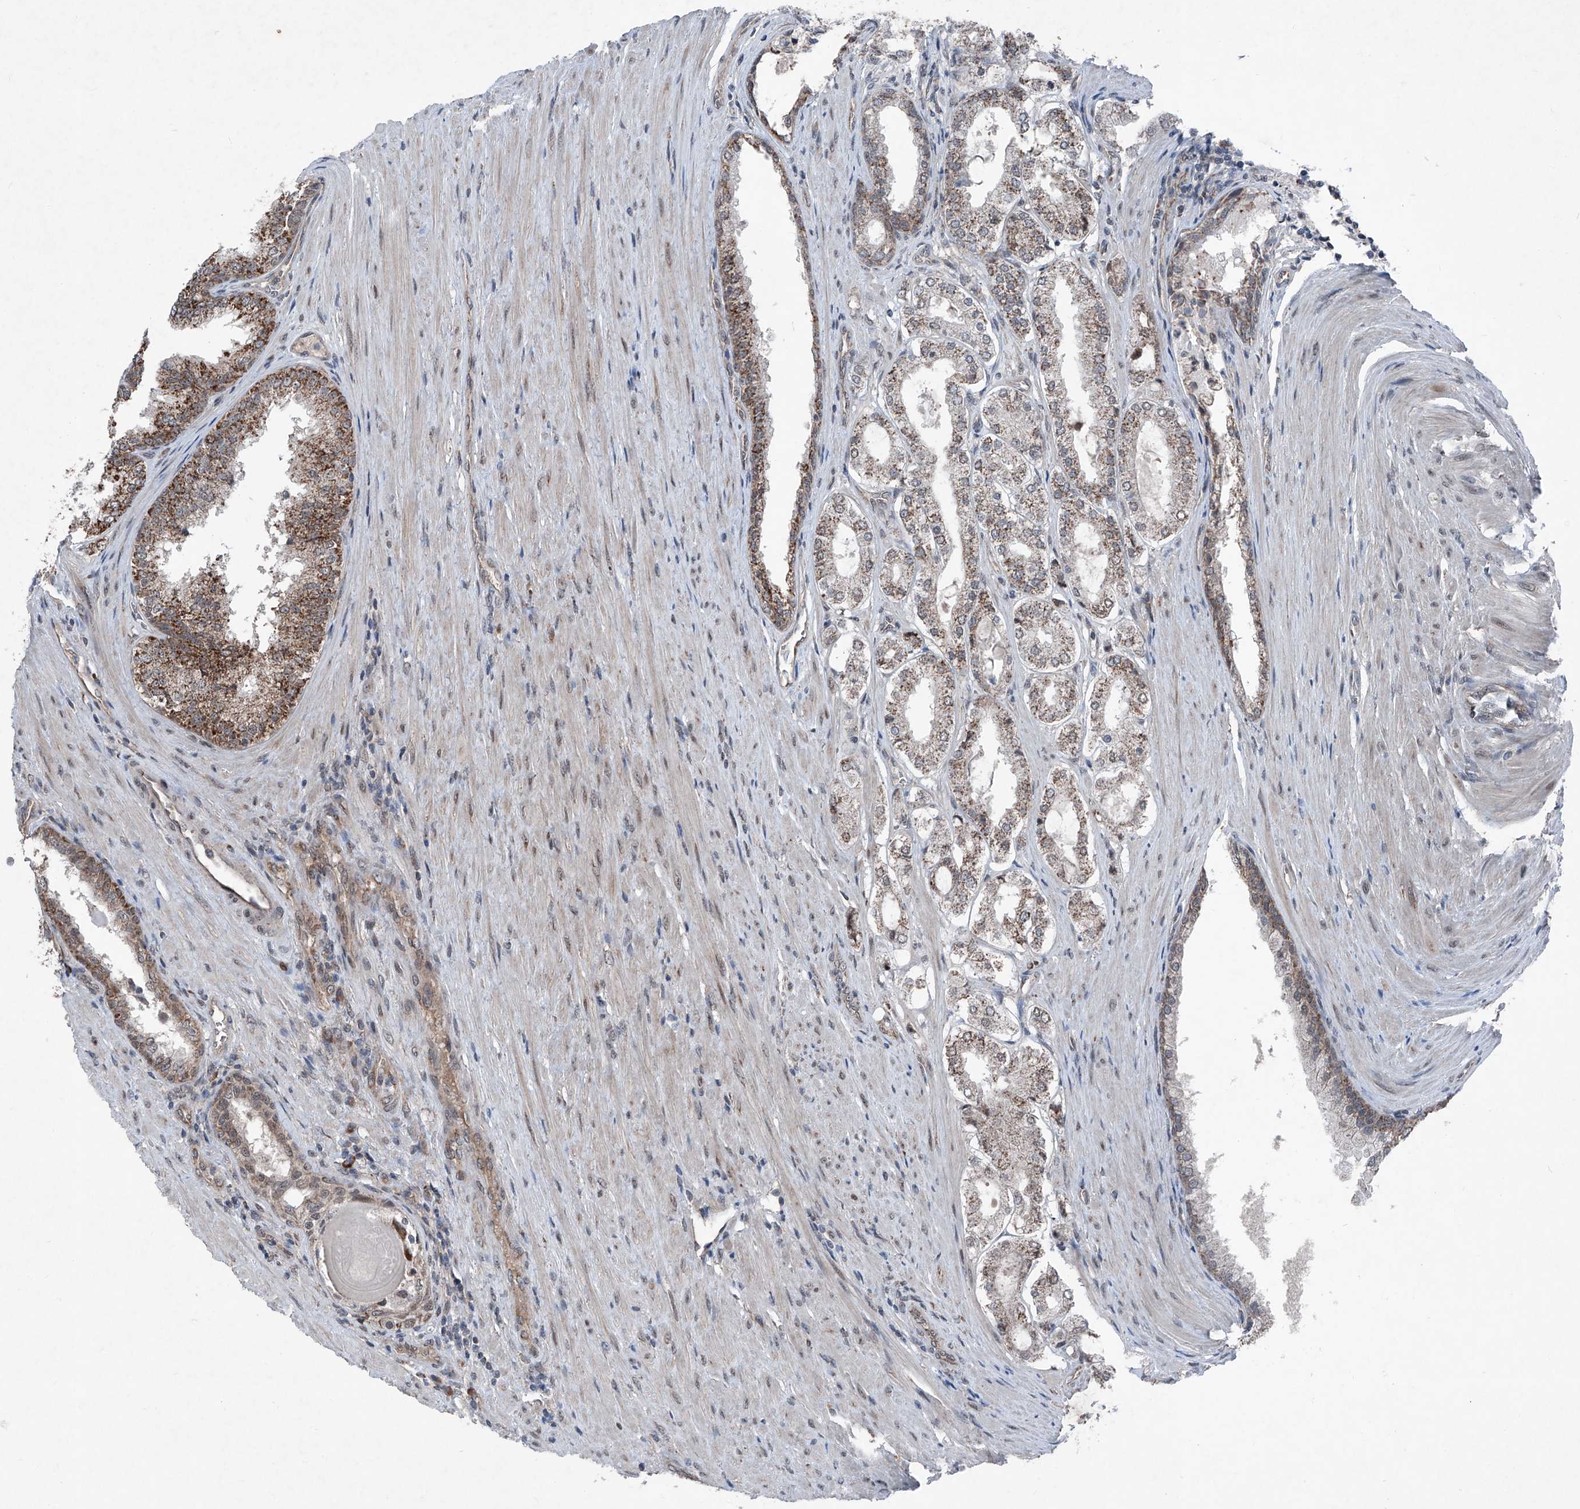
{"staining": {"intensity": "weak", "quantity": ">75%", "location": "cytoplasmic/membranous"}, "tissue": "prostate cancer", "cell_type": "Tumor cells", "image_type": "cancer", "snomed": [{"axis": "morphology", "description": "Adenocarcinoma, High grade"}, {"axis": "topography", "description": "Prostate"}], "caption": "A brown stain labels weak cytoplasmic/membranous staining of a protein in human high-grade adenocarcinoma (prostate) tumor cells.", "gene": "COA7", "patient": {"sex": "male", "age": 60}}